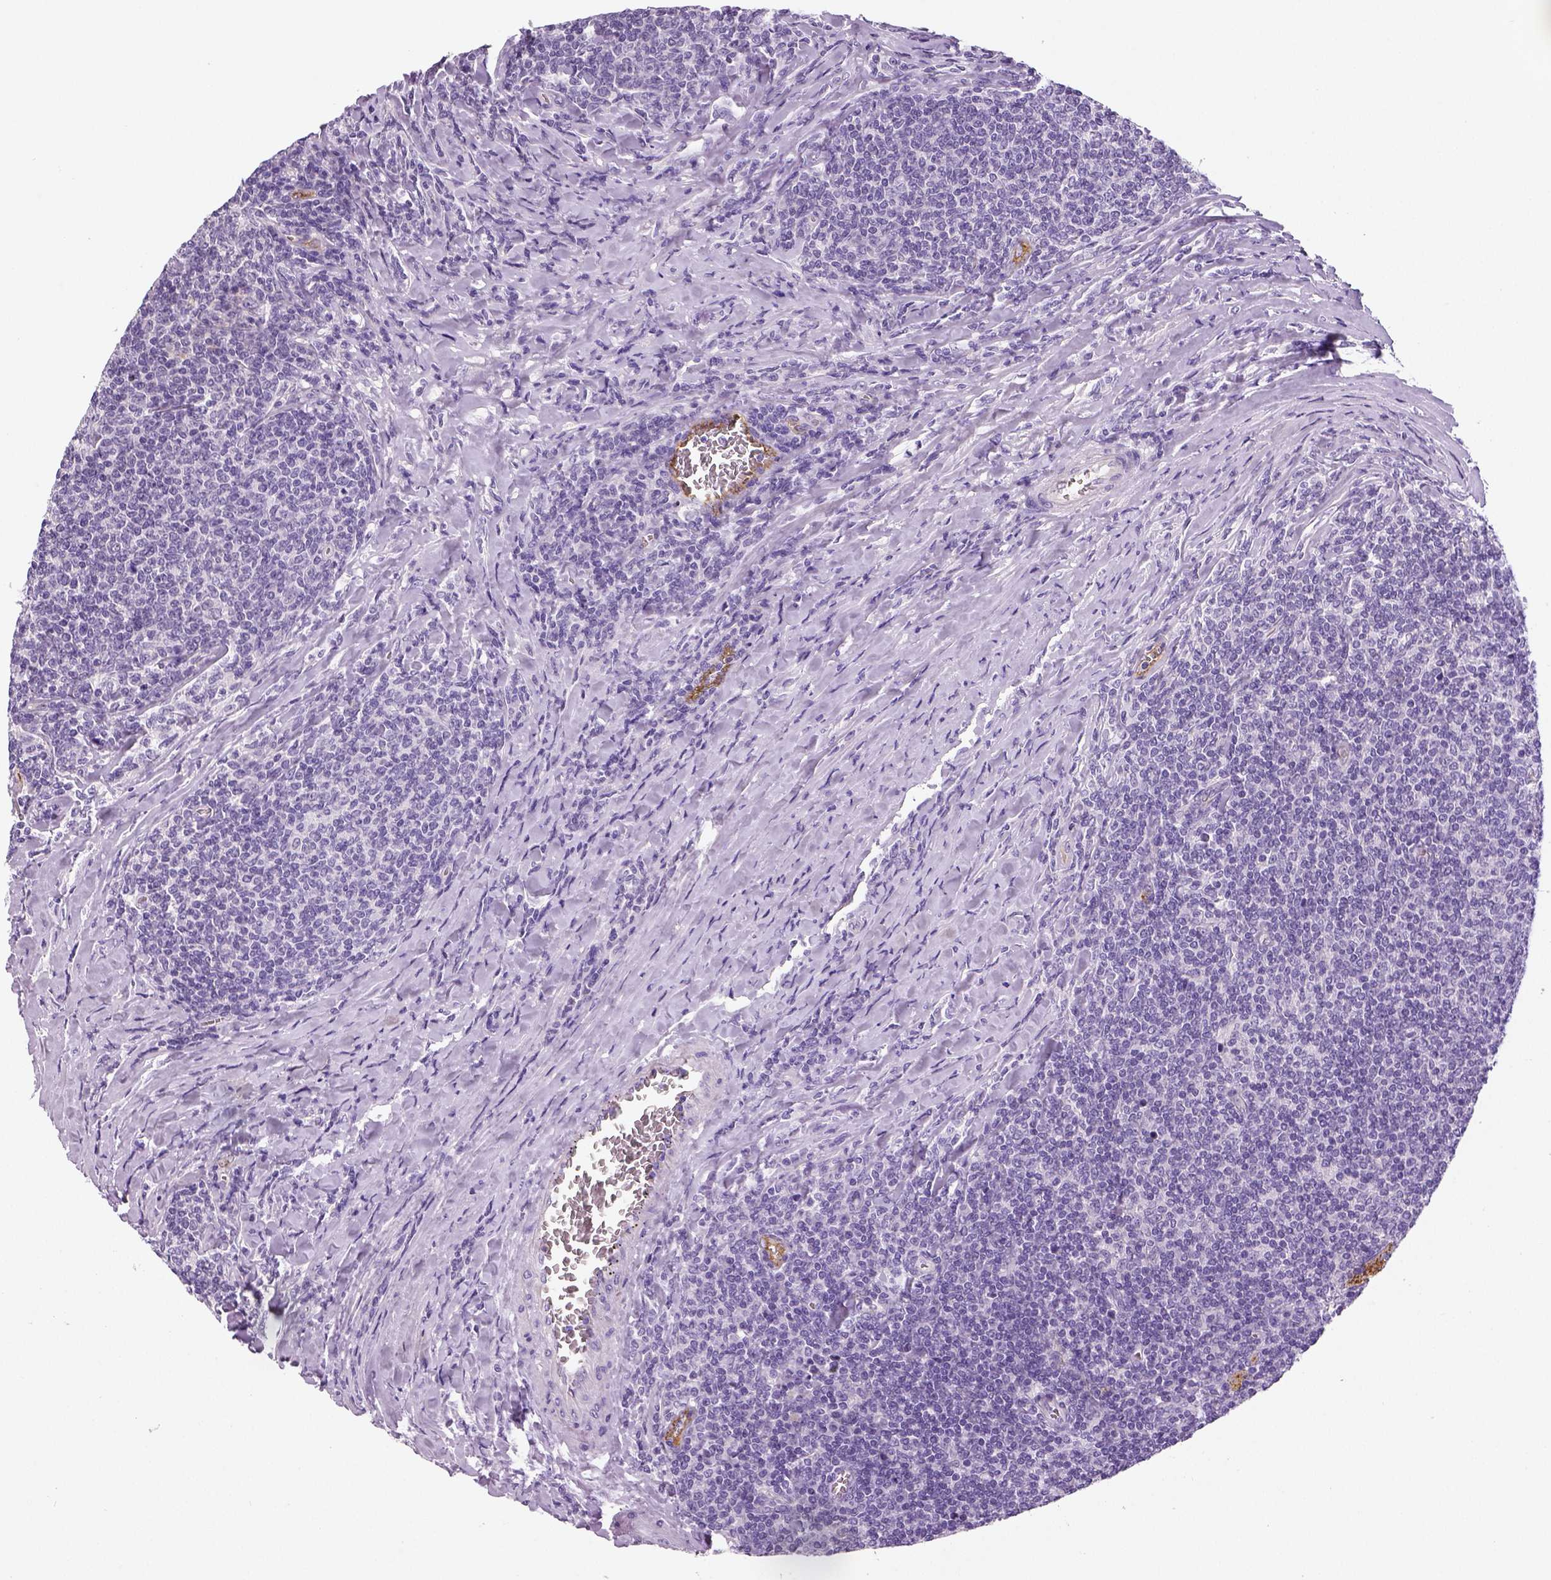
{"staining": {"intensity": "negative", "quantity": "none", "location": "none"}, "tissue": "lymphoma", "cell_type": "Tumor cells", "image_type": "cancer", "snomed": [{"axis": "morphology", "description": "Malignant lymphoma, non-Hodgkin's type, Low grade"}, {"axis": "topography", "description": "Lymph node"}], "caption": "Human low-grade malignant lymphoma, non-Hodgkin's type stained for a protein using immunohistochemistry (IHC) shows no expression in tumor cells.", "gene": "TSPAN7", "patient": {"sex": "male", "age": 52}}